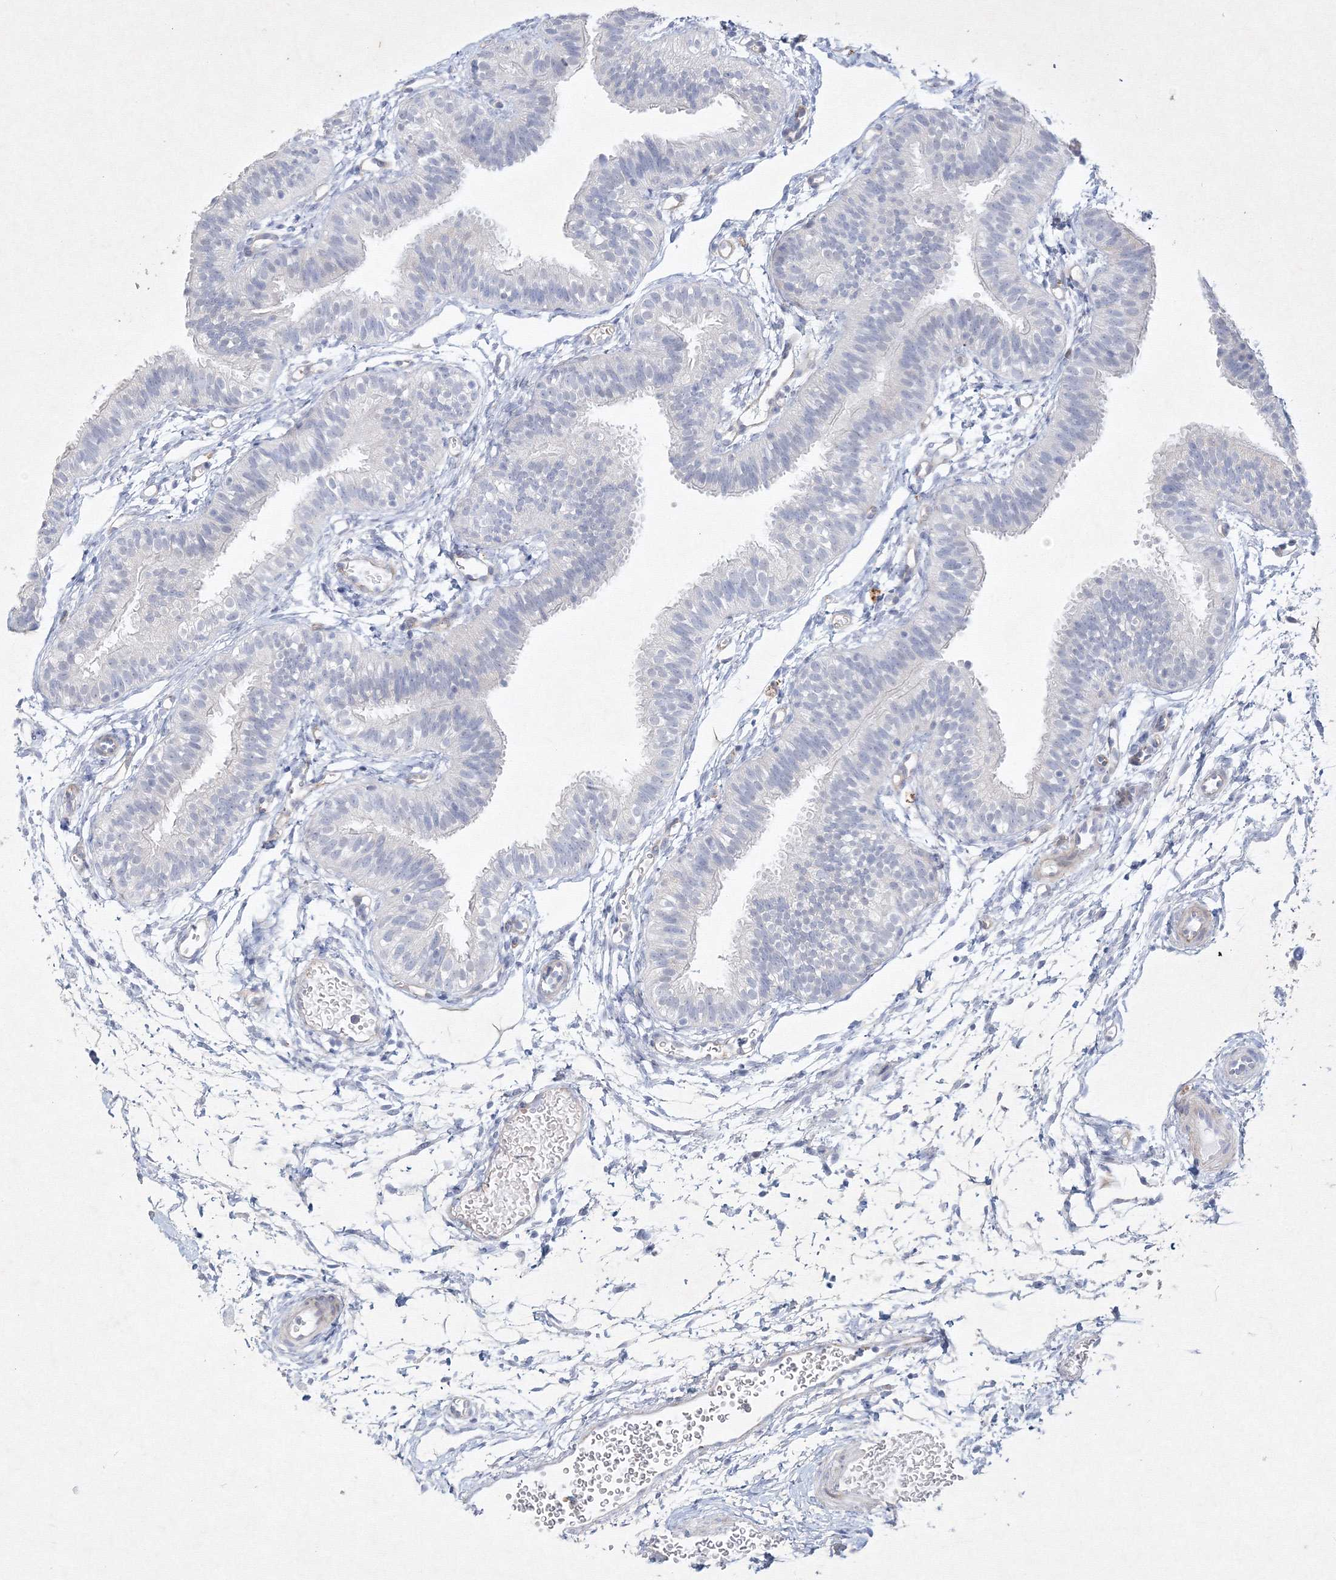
{"staining": {"intensity": "negative", "quantity": "none", "location": "none"}, "tissue": "fallopian tube", "cell_type": "Glandular cells", "image_type": "normal", "snomed": [{"axis": "morphology", "description": "Normal tissue, NOS"}, {"axis": "topography", "description": "Fallopian tube"}], "caption": "Immunohistochemistry histopathology image of normal human fallopian tube stained for a protein (brown), which displays no positivity in glandular cells.", "gene": "CXXC4", "patient": {"sex": "female", "age": 35}}